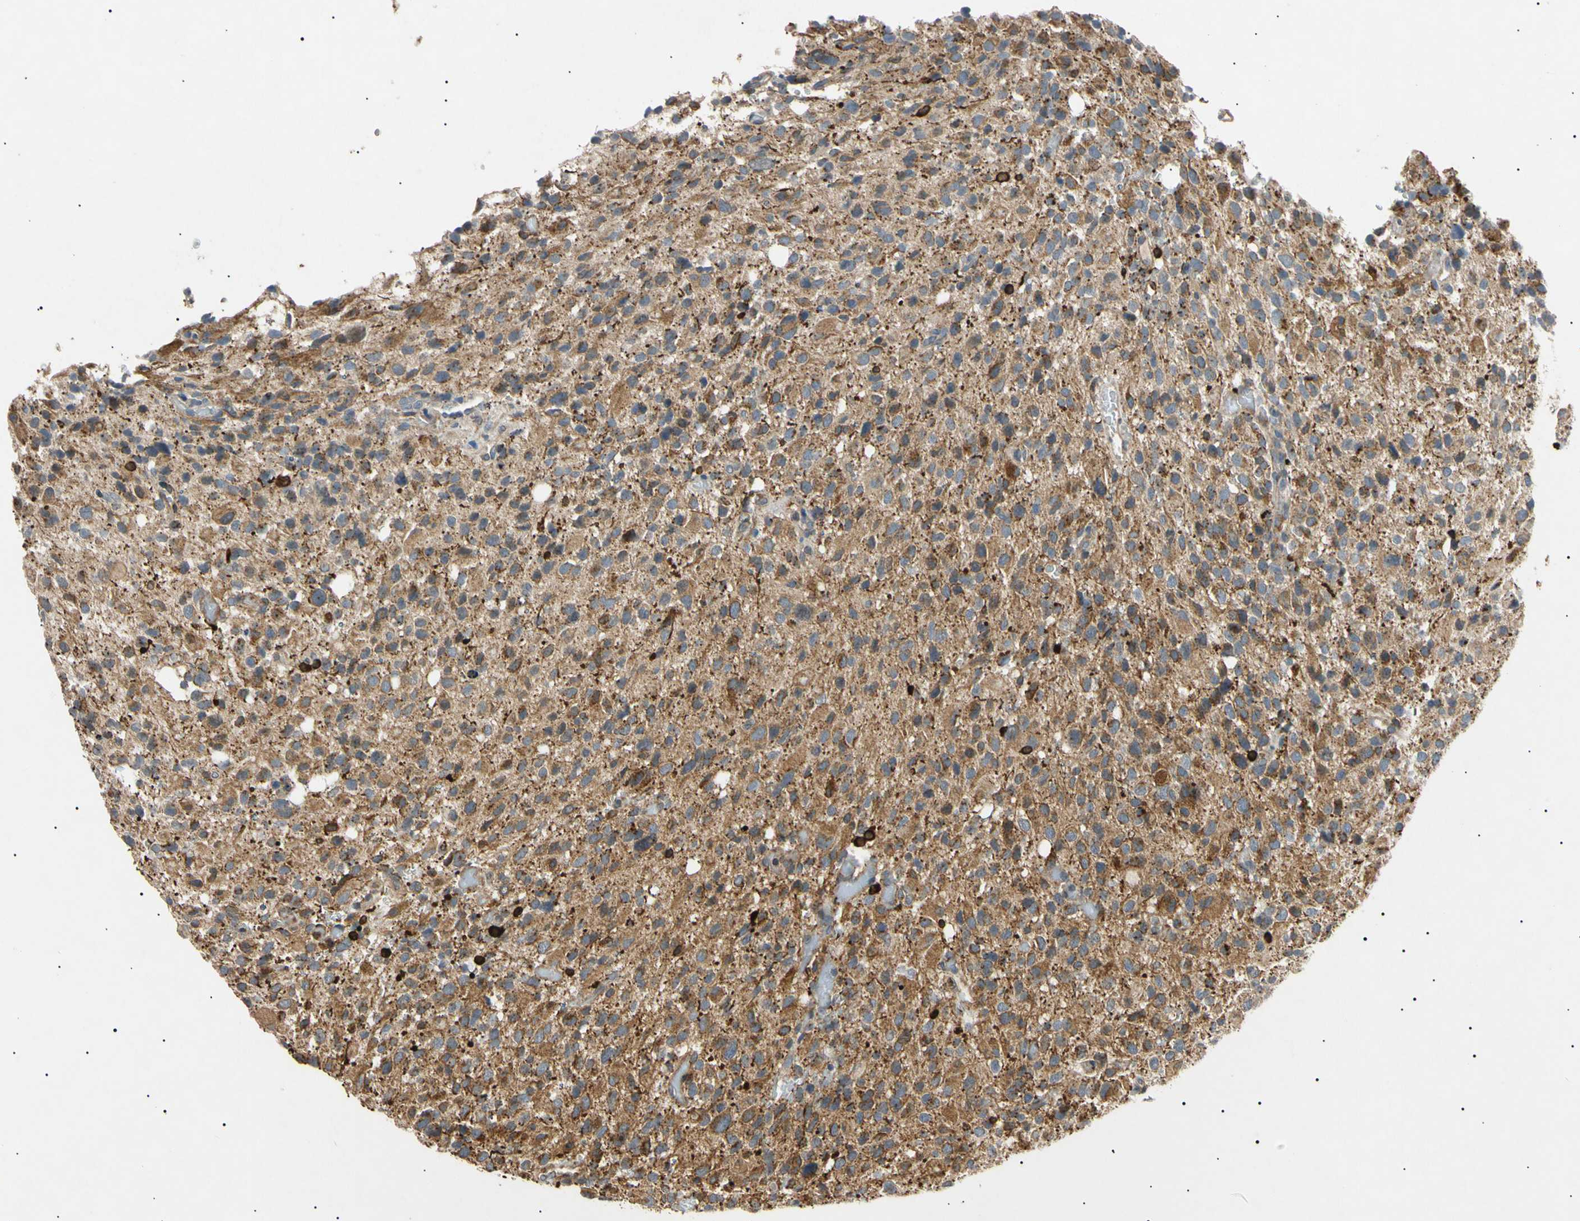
{"staining": {"intensity": "strong", "quantity": "<25%", "location": "cytoplasmic/membranous,nuclear"}, "tissue": "glioma", "cell_type": "Tumor cells", "image_type": "cancer", "snomed": [{"axis": "morphology", "description": "Glioma, malignant, High grade"}, {"axis": "topography", "description": "Brain"}], "caption": "Glioma tissue reveals strong cytoplasmic/membranous and nuclear staining in about <25% of tumor cells, visualized by immunohistochemistry.", "gene": "TUBB4A", "patient": {"sex": "male", "age": 48}}